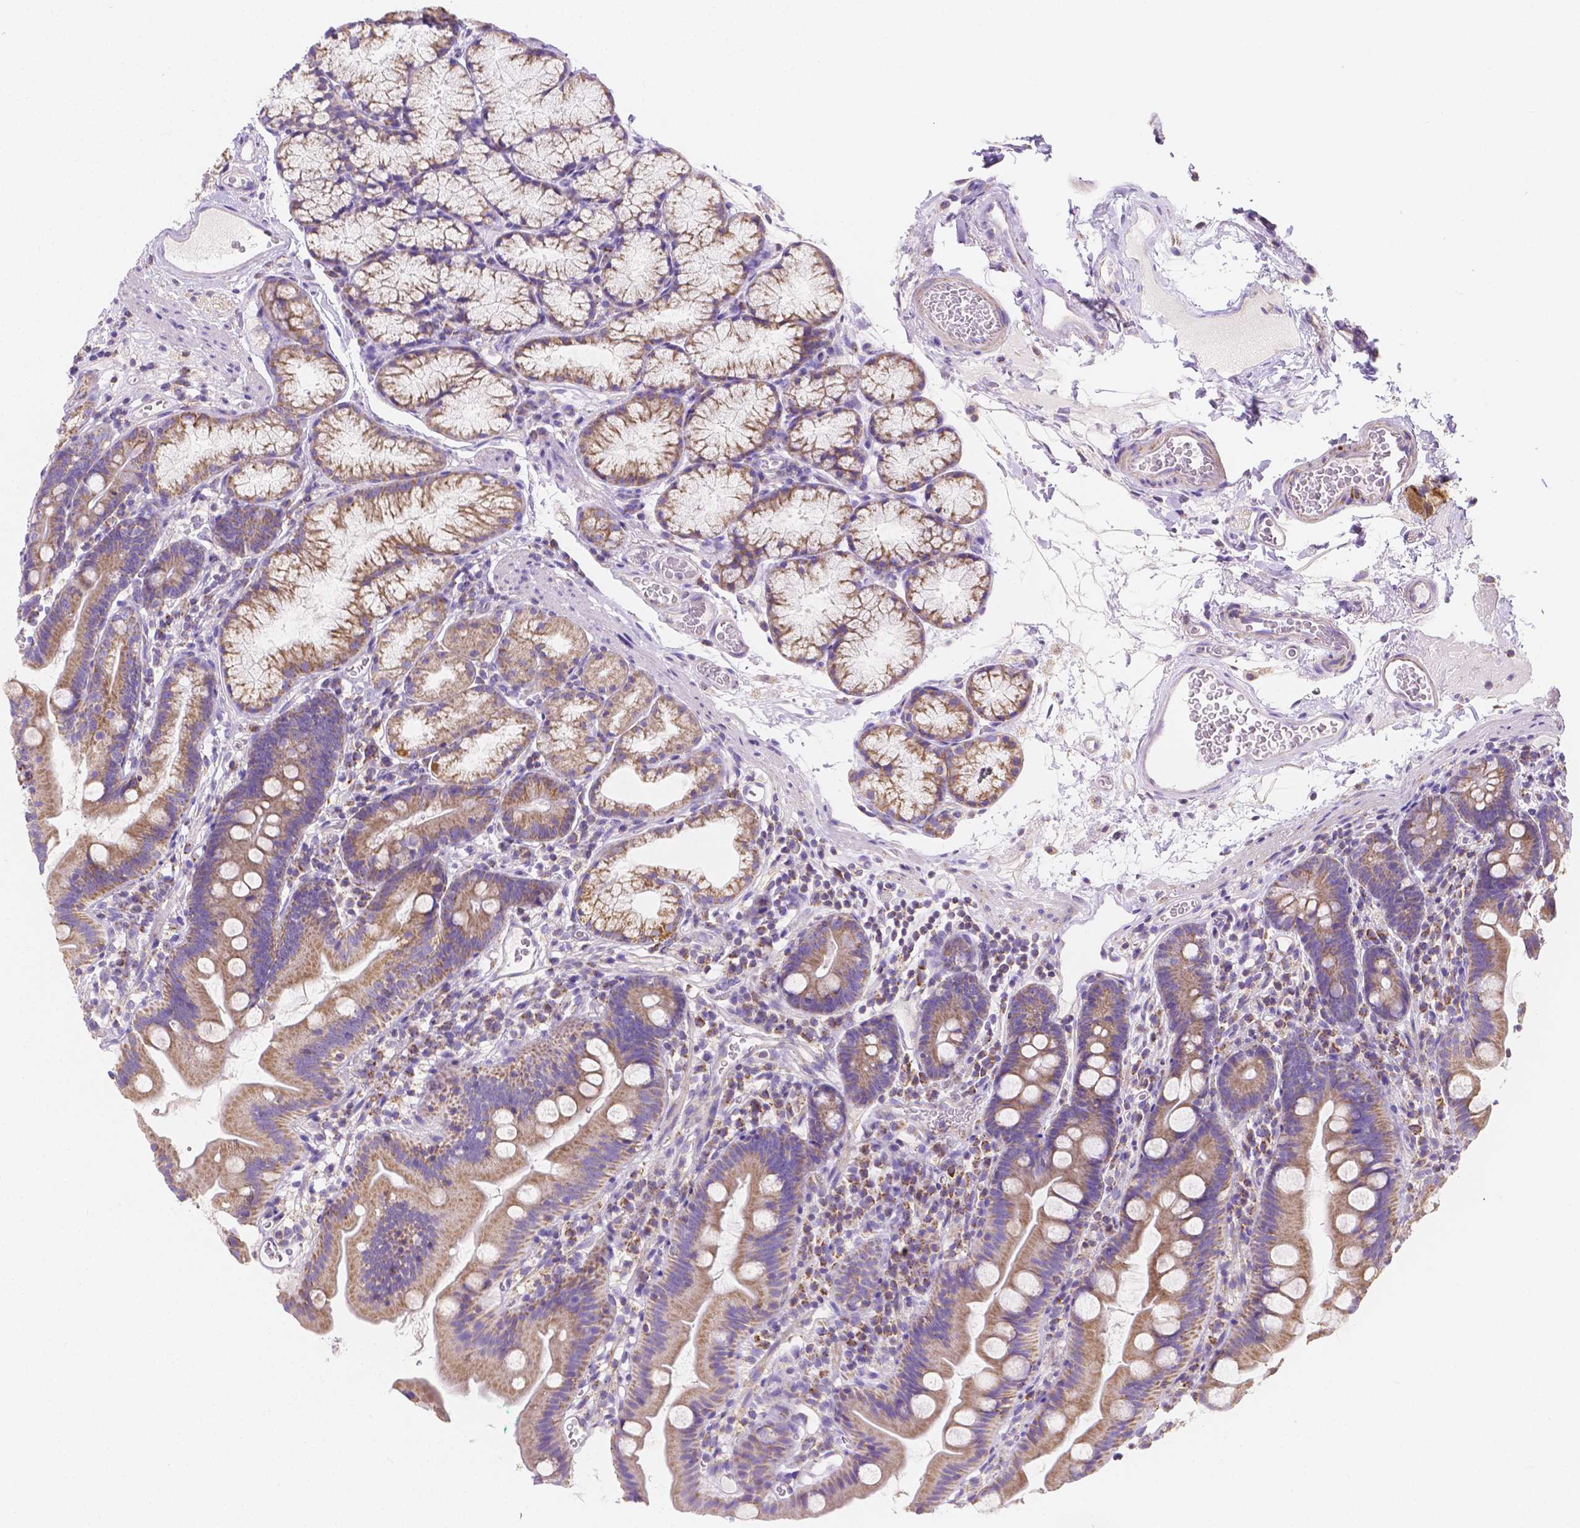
{"staining": {"intensity": "moderate", "quantity": ">75%", "location": "cytoplasmic/membranous"}, "tissue": "duodenum", "cell_type": "Glandular cells", "image_type": "normal", "snomed": [{"axis": "morphology", "description": "Normal tissue, NOS"}, {"axis": "topography", "description": "Duodenum"}], "caption": "Protein analysis of normal duodenum reveals moderate cytoplasmic/membranous expression in approximately >75% of glandular cells.", "gene": "SGTB", "patient": {"sex": "female", "age": 67}}